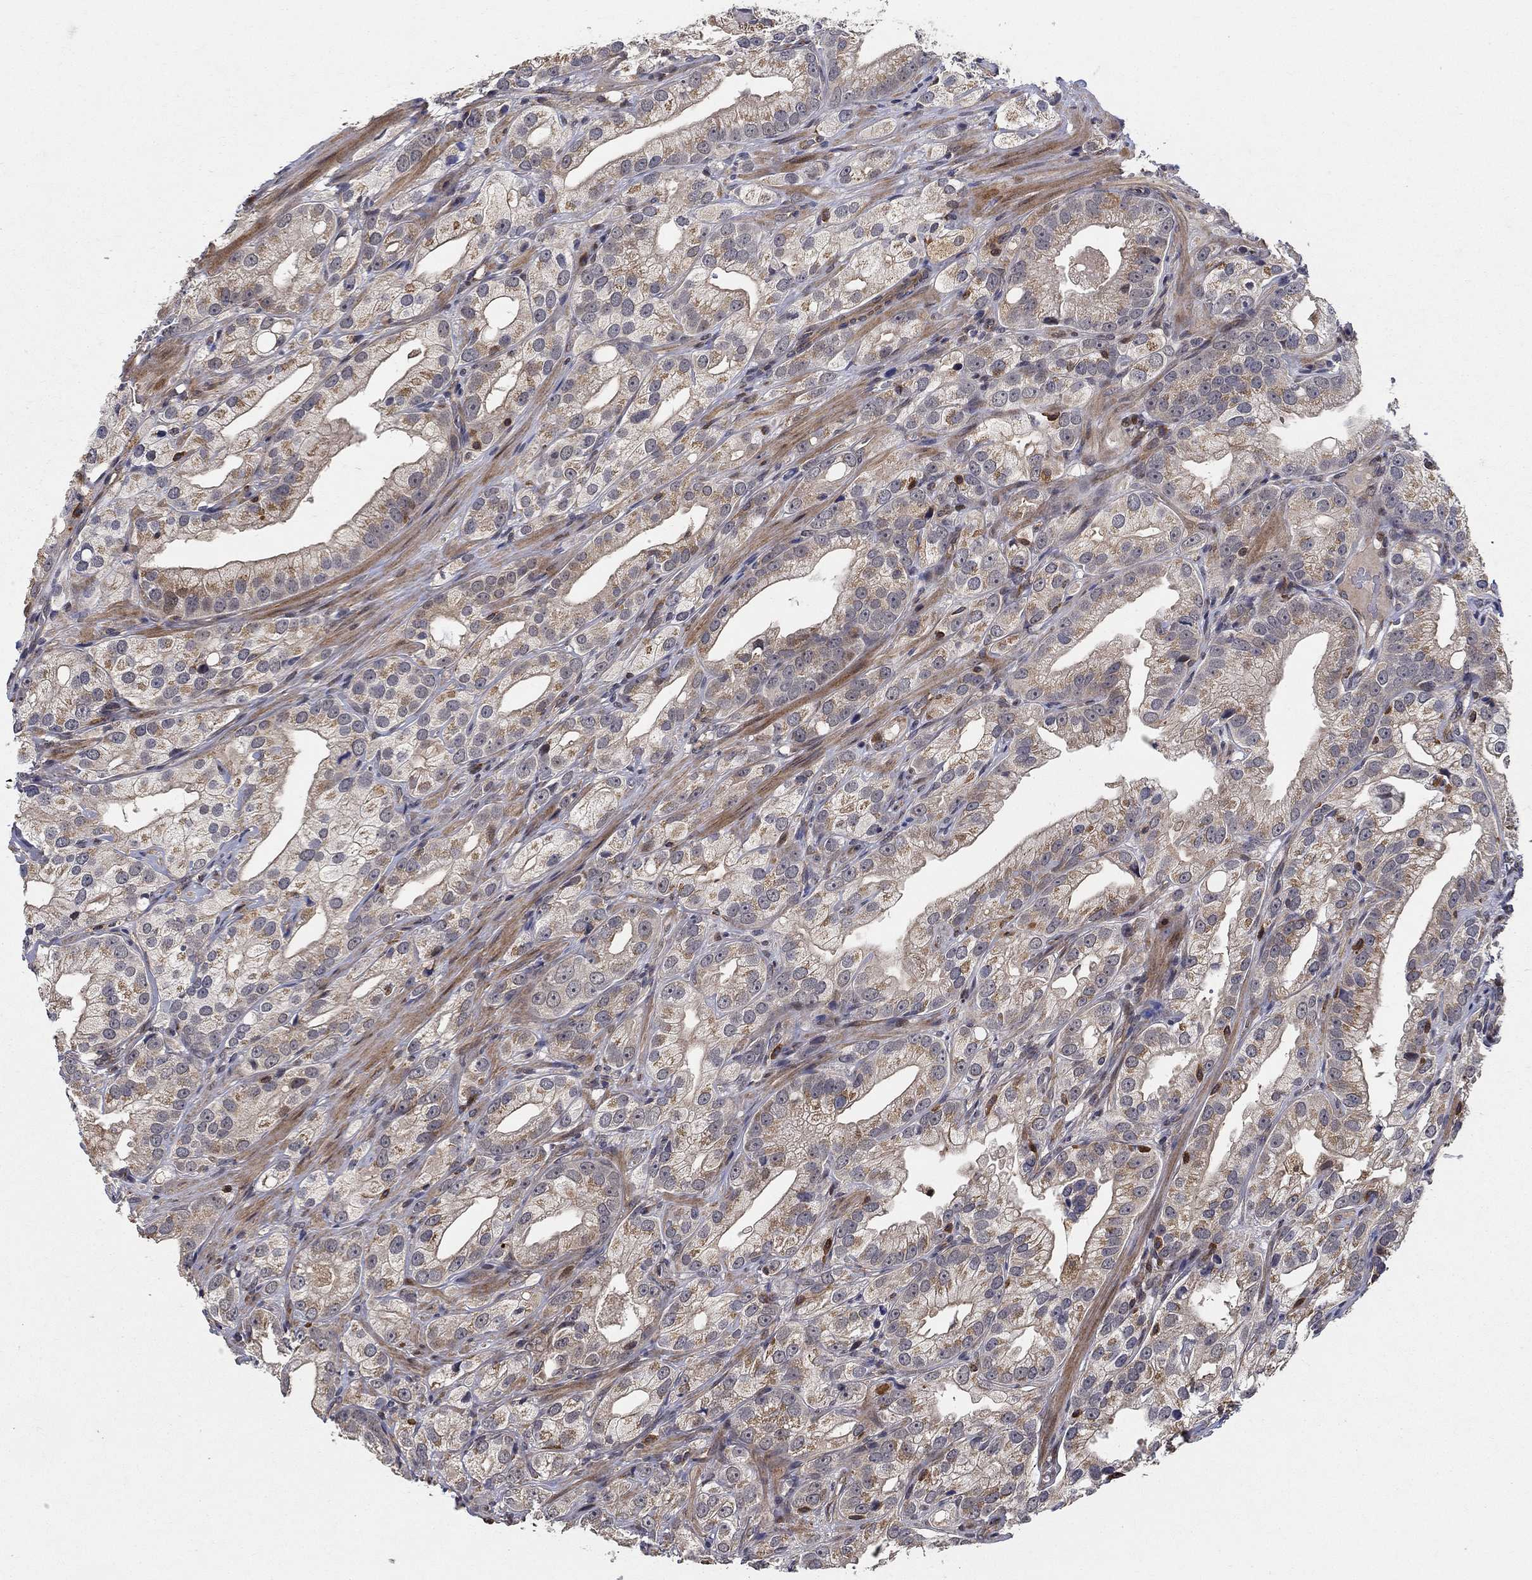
{"staining": {"intensity": "moderate", "quantity": ">75%", "location": "nuclear"}, "tissue": "prostate cancer", "cell_type": "Tumor cells", "image_type": "cancer", "snomed": [{"axis": "morphology", "description": "Adenocarcinoma, High grade"}, {"axis": "topography", "description": "Prostate and seminal vesicle, NOS"}], "caption": "Protein expression analysis of human prostate adenocarcinoma (high-grade) reveals moderate nuclear staining in approximately >75% of tumor cells.", "gene": "ZNF594", "patient": {"sex": "male", "age": 62}}